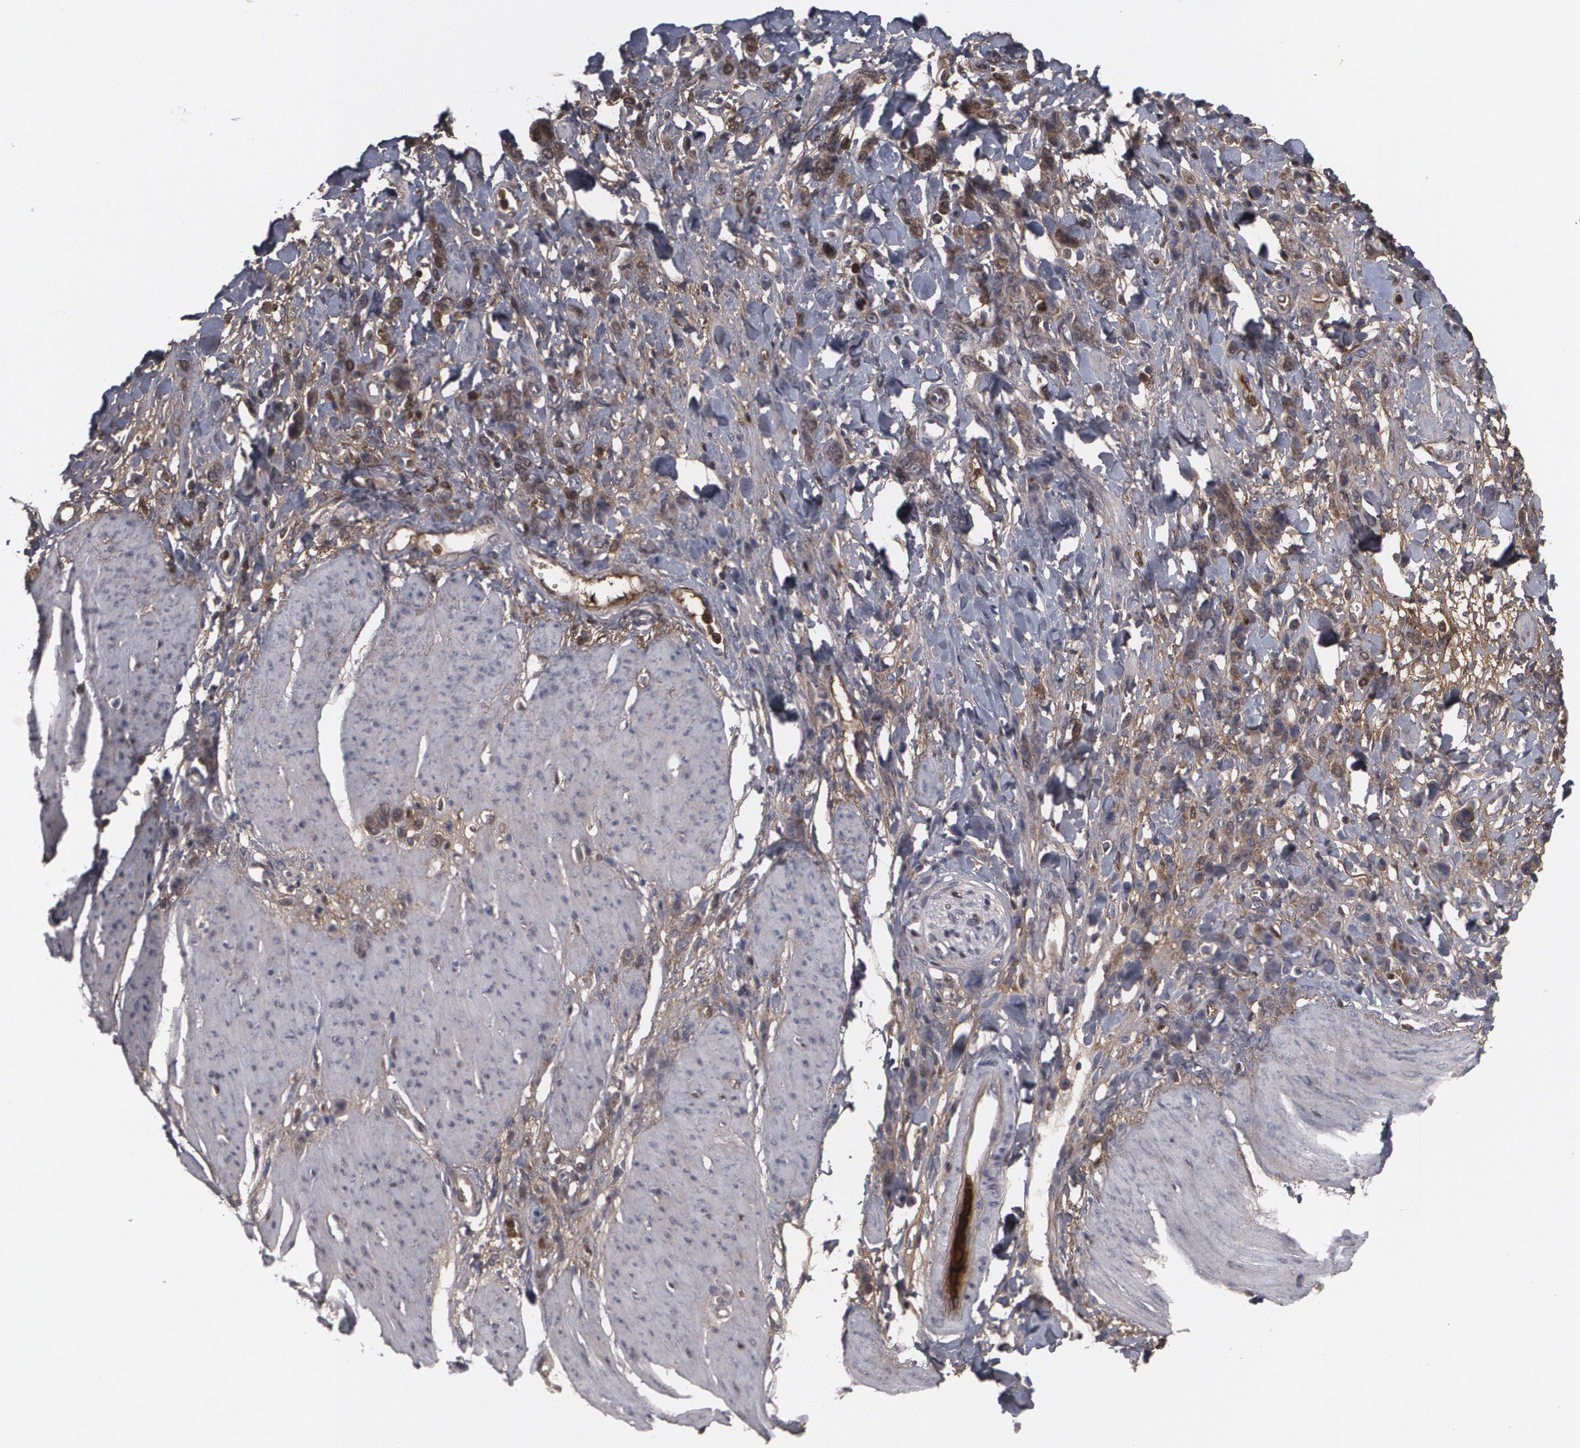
{"staining": {"intensity": "weak", "quantity": "25%-75%", "location": "cytoplasmic/membranous"}, "tissue": "stomach cancer", "cell_type": "Tumor cells", "image_type": "cancer", "snomed": [{"axis": "morphology", "description": "Normal tissue, NOS"}, {"axis": "morphology", "description": "Adenocarcinoma, NOS"}, {"axis": "topography", "description": "Stomach"}], "caption": "Immunohistochemical staining of stomach adenocarcinoma shows weak cytoplasmic/membranous protein expression in approximately 25%-75% of tumor cells. Using DAB (3,3'-diaminobenzidine) (brown) and hematoxylin (blue) stains, captured at high magnification using brightfield microscopy.", "gene": "LRG1", "patient": {"sex": "male", "age": 82}}